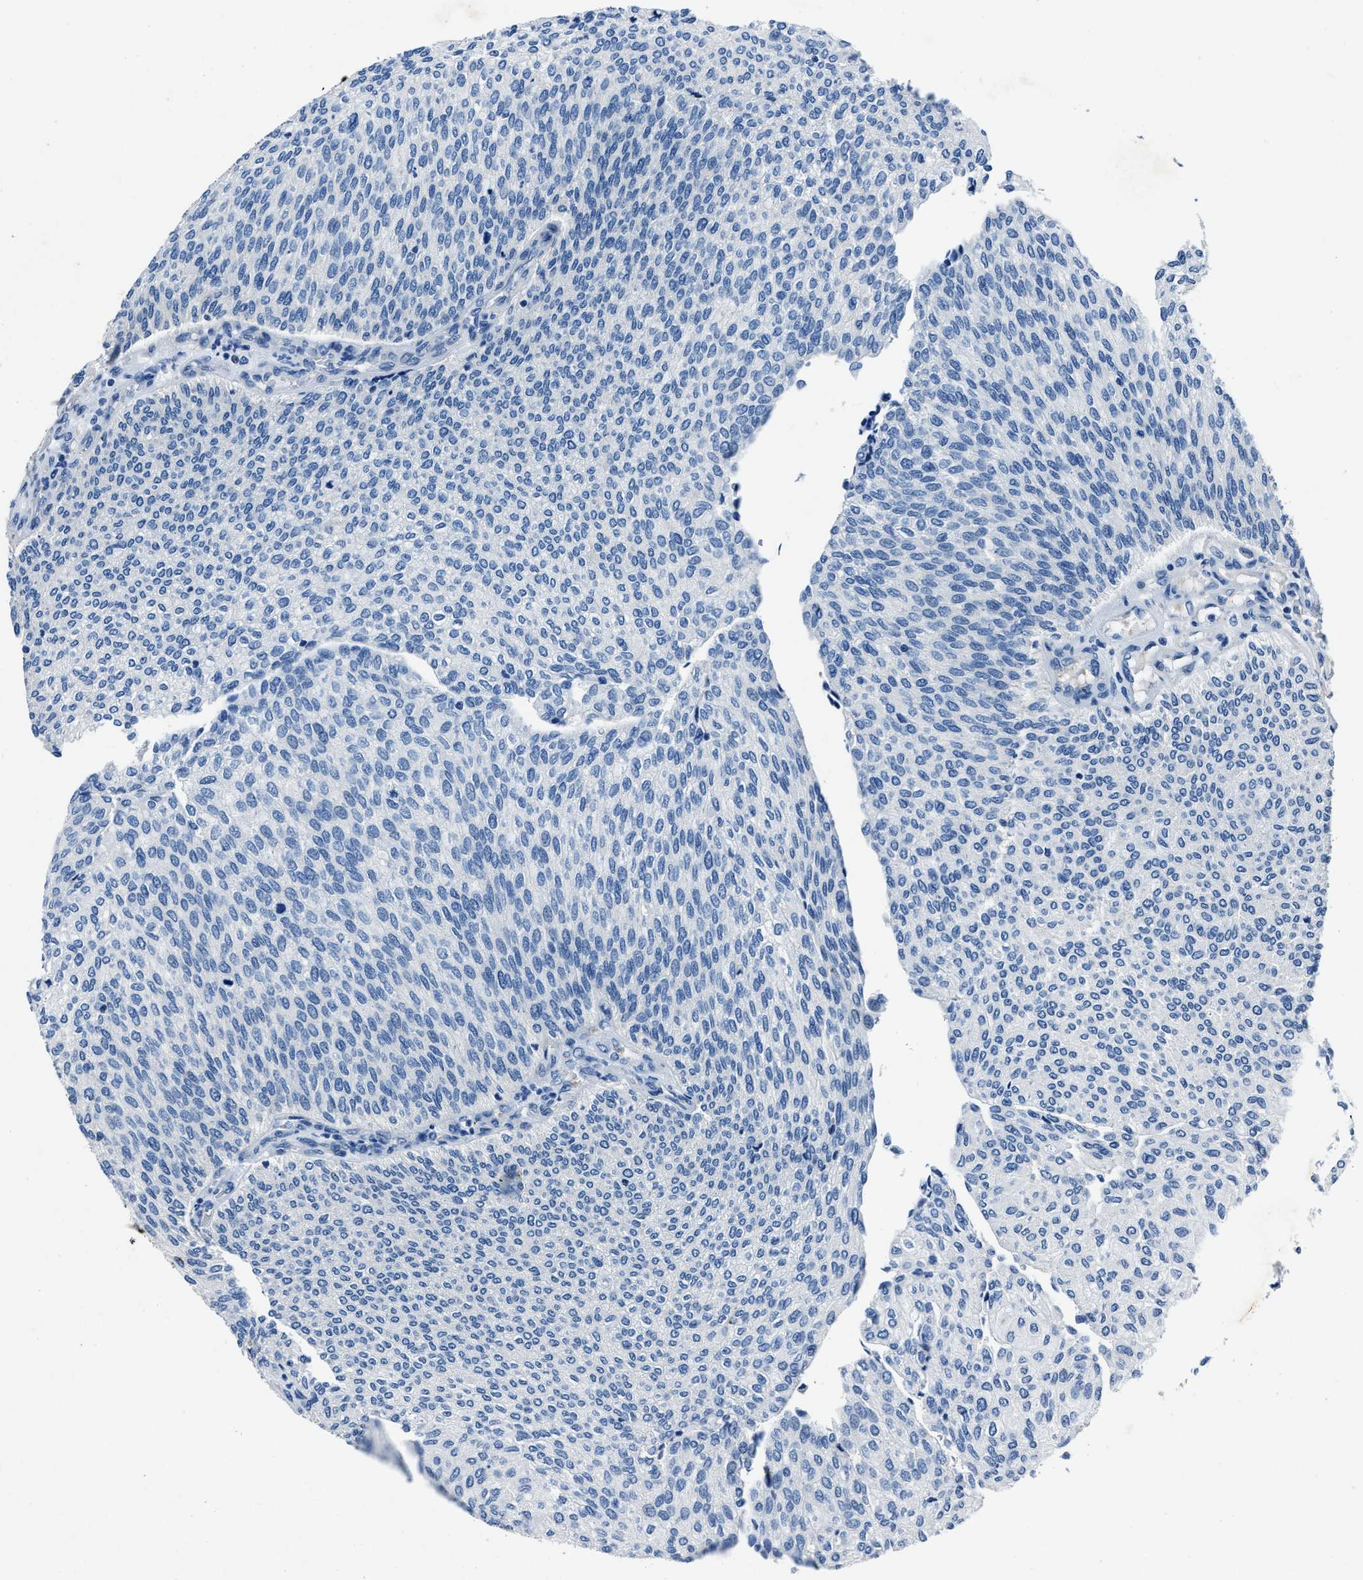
{"staining": {"intensity": "negative", "quantity": "none", "location": "none"}, "tissue": "urothelial cancer", "cell_type": "Tumor cells", "image_type": "cancer", "snomed": [{"axis": "morphology", "description": "Urothelial carcinoma, Low grade"}, {"axis": "topography", "description": "Urinary bladder"}], "caption": "Urothelial cancer was stained to show a protein in brown. There is no significant staining in tumor cells.", "gene": "NACAD", "patient": {"sex": "female", "age": 79}}